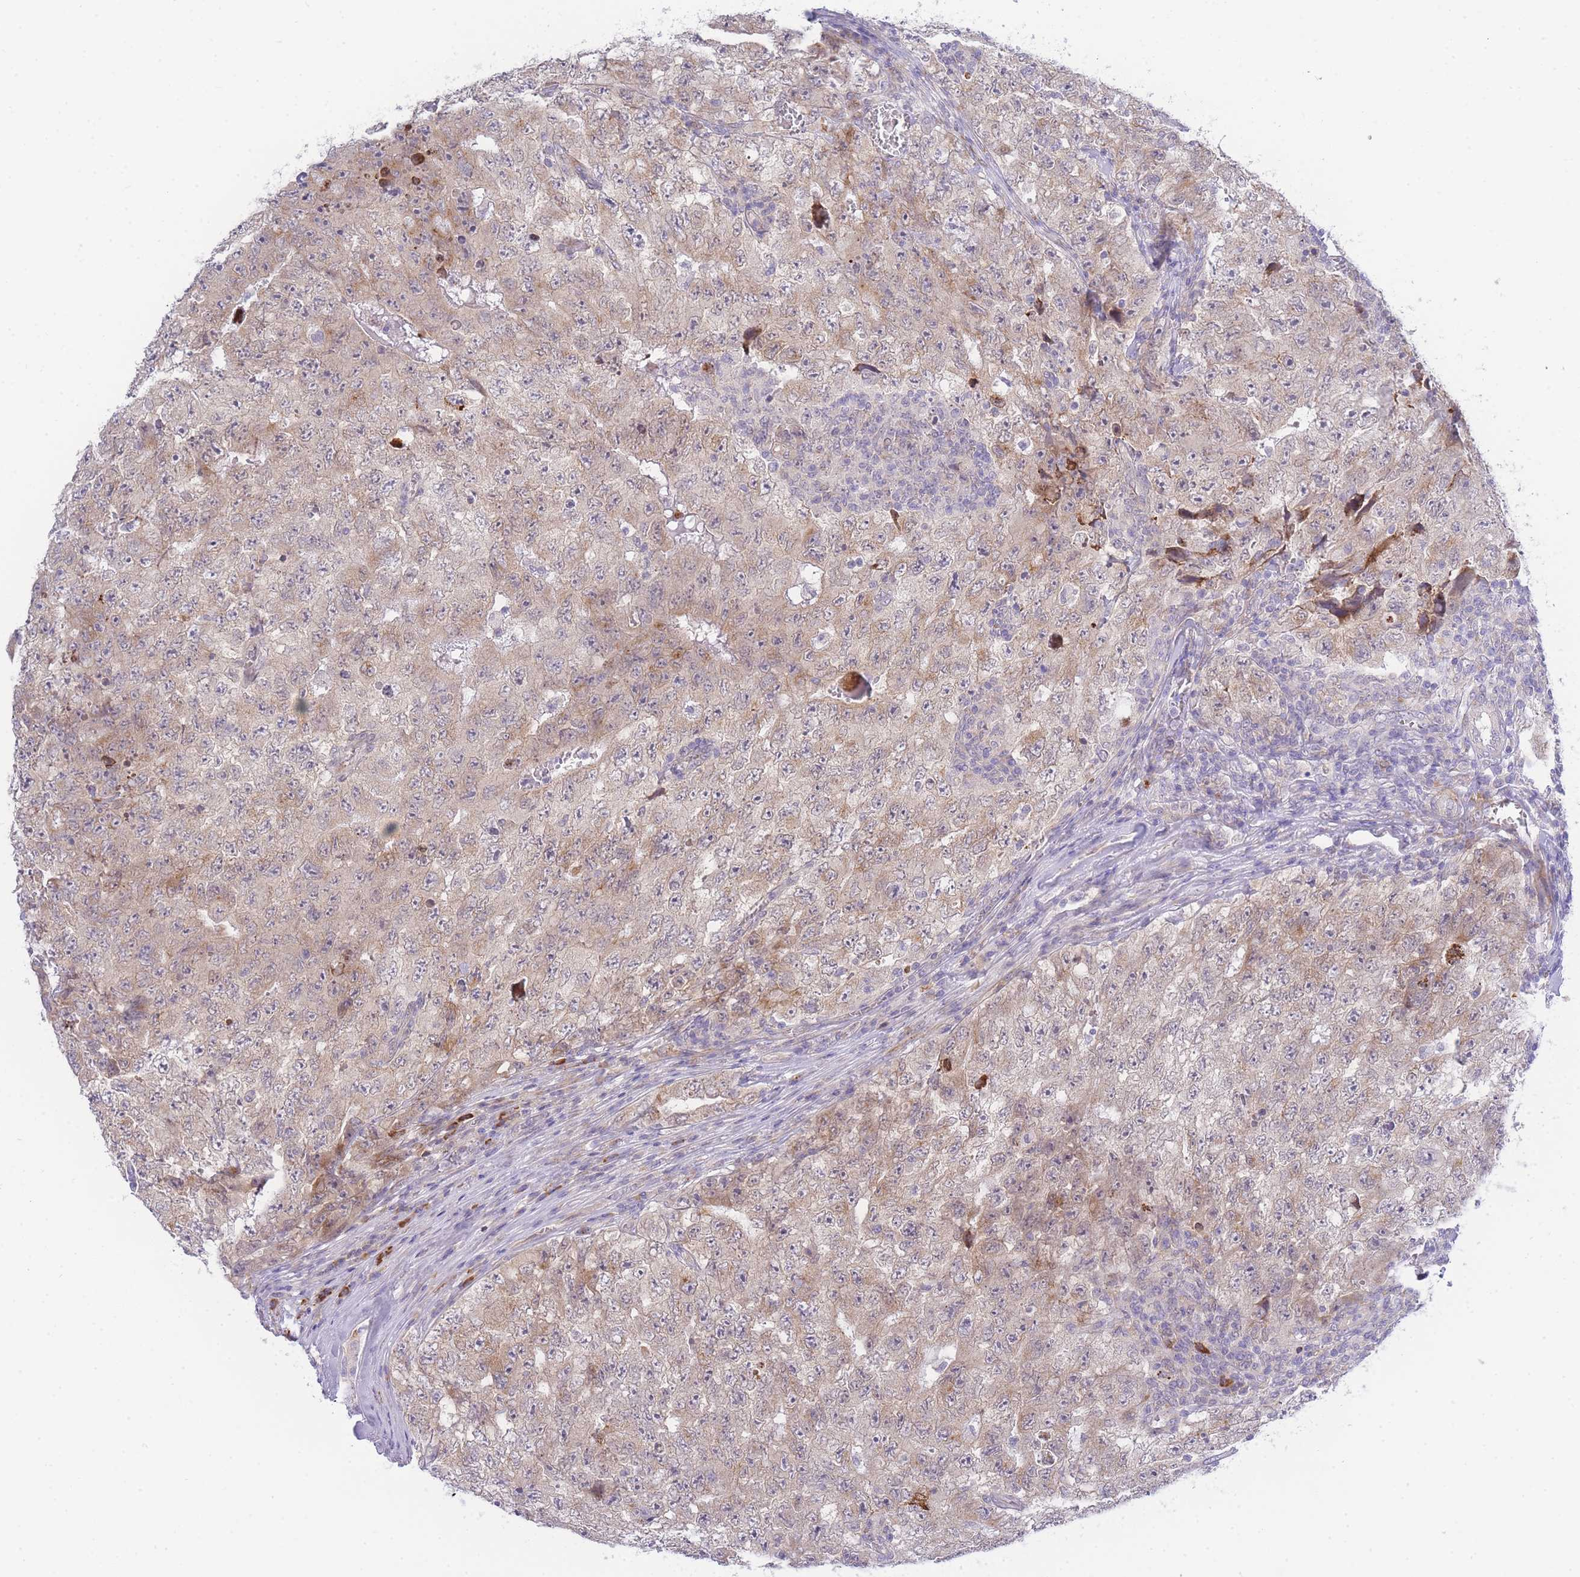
{"staining": {"intensity": "weak", "quantity": ">75%", "location": "cytoplasmic/membranous"}, "tissue": "testis cancer", "cell_type": "Tumor cells", "image_type": "cancer", "snomed": [{"axis": "morphology", "description": "Carcinoma, Embryonal, NOS"}, {"axis": "topography", "description": "Testis"}], "caption": "A brown stain shows weak cytoplasmic/membranous positivity of a protein in testis cancer (embryonal carcinoma) tumor cells. The staining is performed using DAB (3,3'-diaminobenzidine) brown chromogen to label protein expression. The nuclei are counter-stained blue using hematoxylin.", "gene": "ZNF510", "patient": {"sex": "male", "age": 17}}